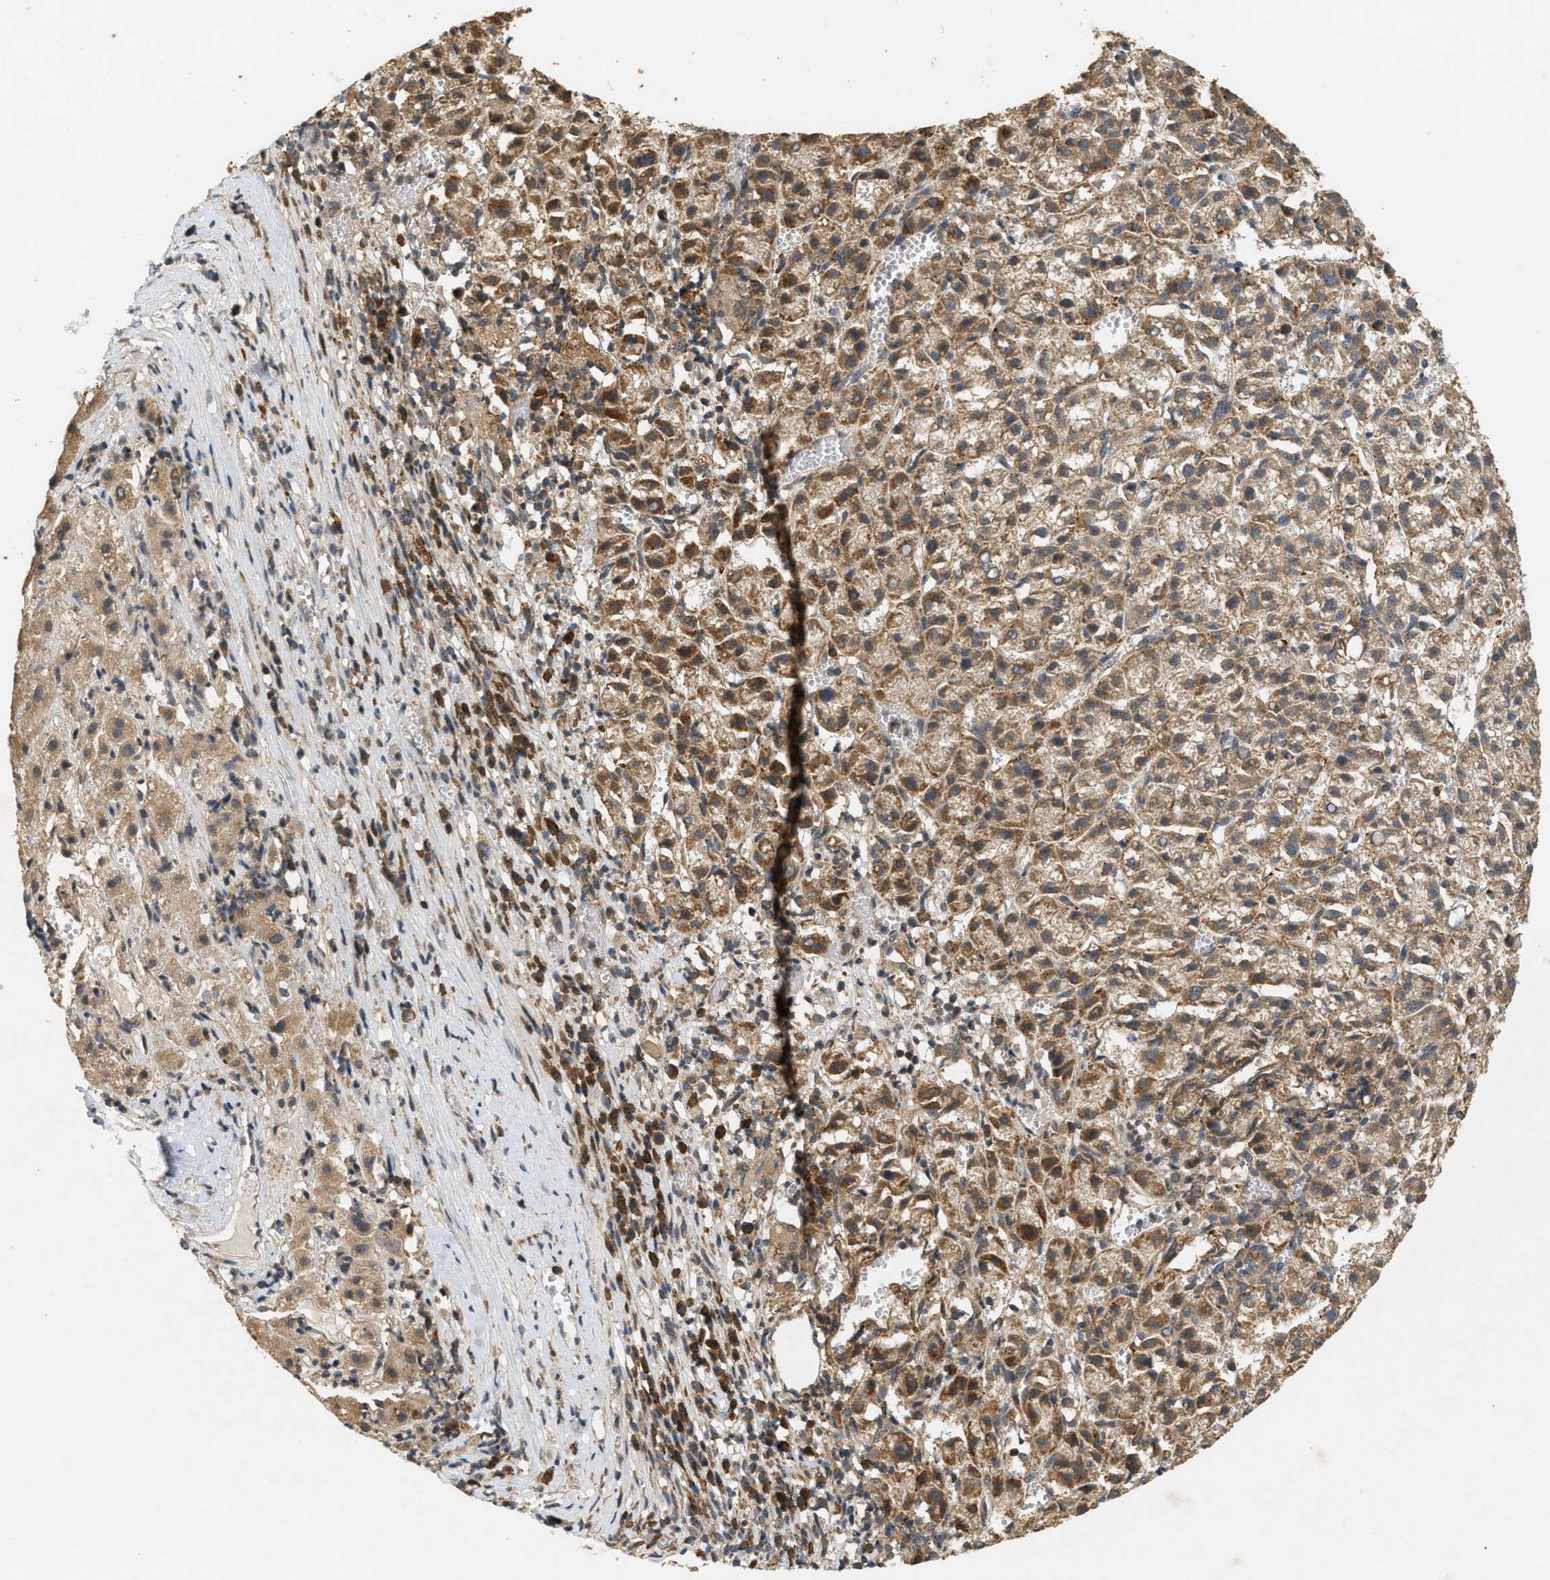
{"staining": {"intensity": "strong", "quantity": "25%-75%", "location": "cytoplasmic/membranous"}, "tissue": "liver cancer", "cell_type": "Tumor cells", "image_type": "cancer", "snomed": [{"axis": "morphology", "description": "Carcinoma, Hepatocellular, NOS"}, {"axis": "topography", "description": "Liver"}], "caption": "Human hepatocellular carcinoma (liver) stained for a protein (brown) displays strong cytoplasmic/membranous positive staining in about 25%-75% of tumor cells.", "gene": "PRKD1", "patient": {"sex": "female", "age": 58}}